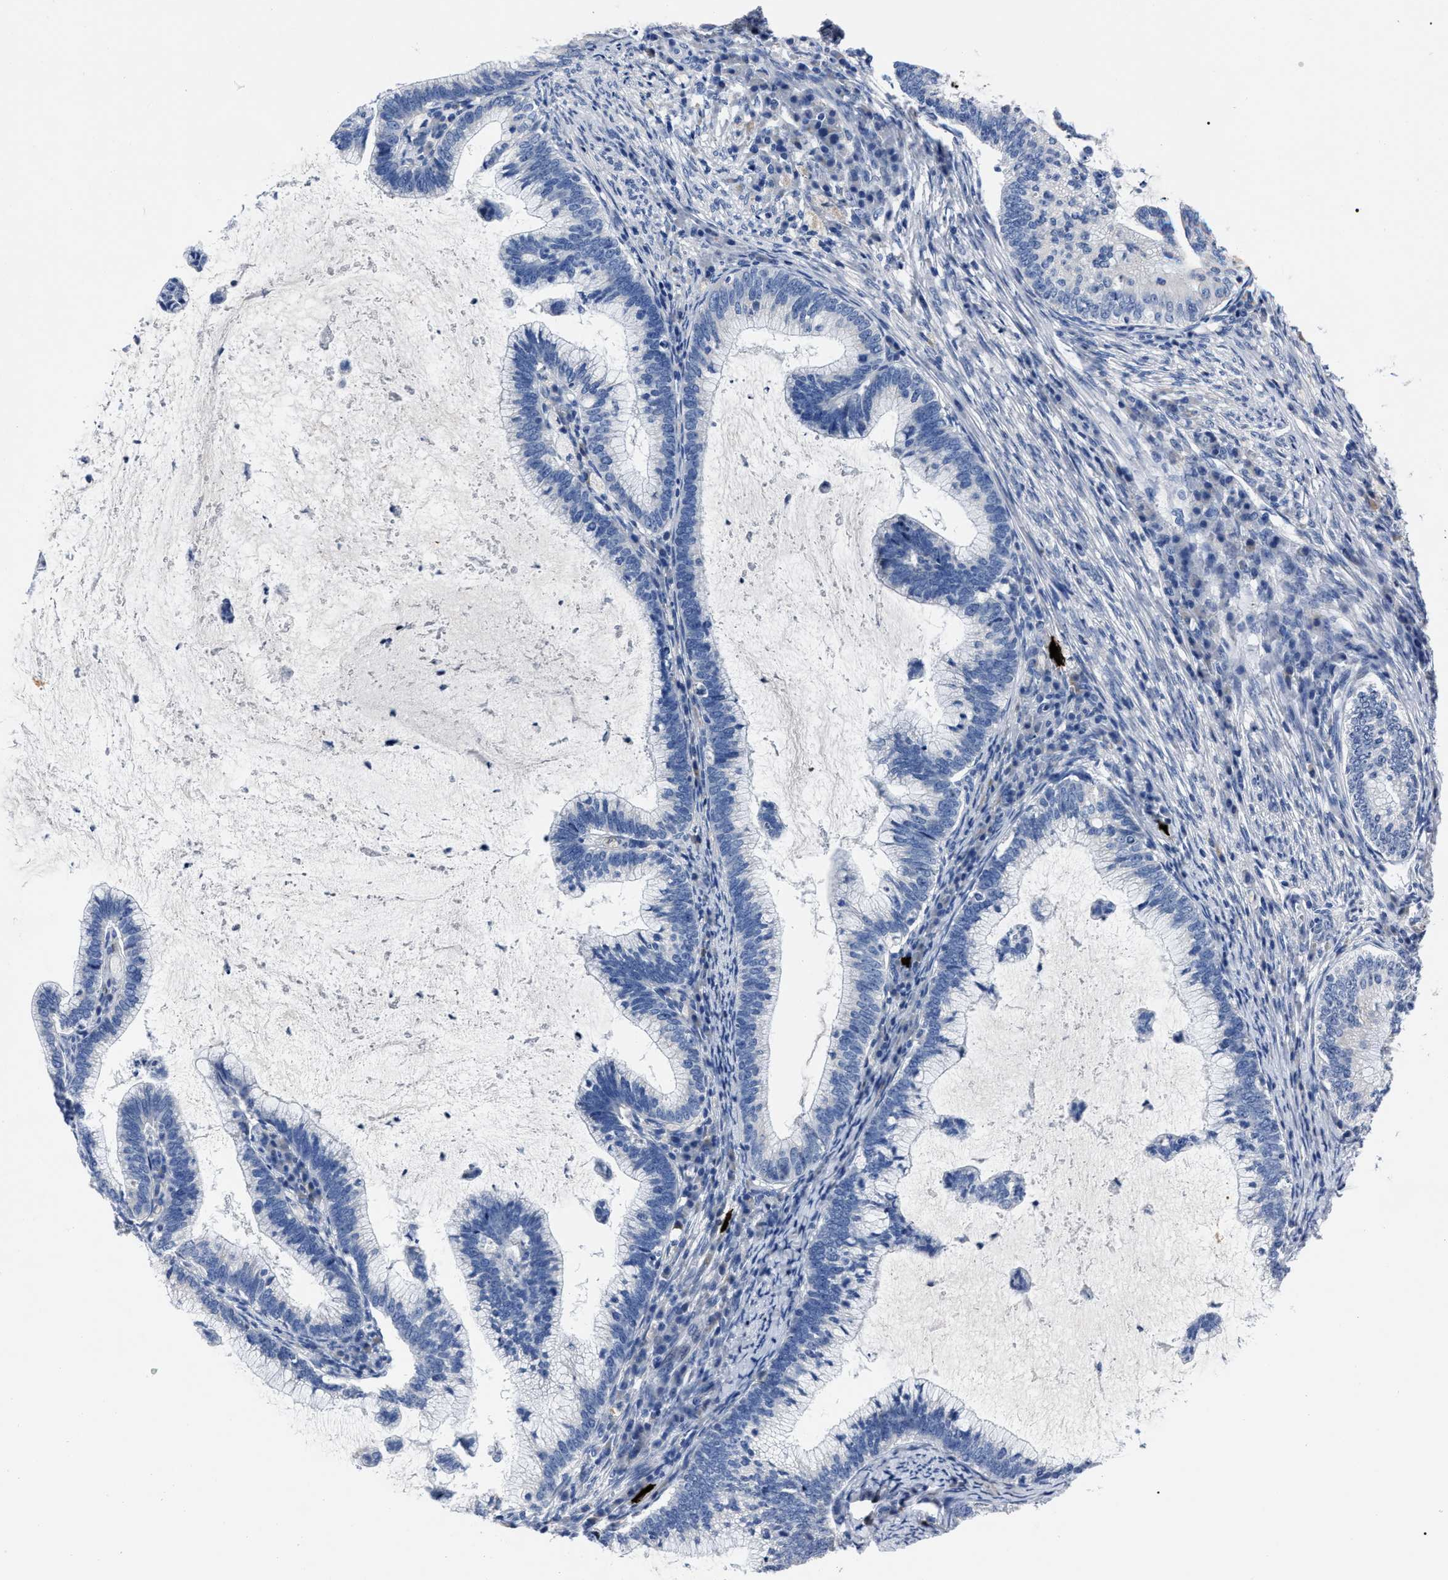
{"staining": {"intensity": "negative", "quantity": "none", "location": "none"}, "tissue": "cervical cancer", "cell_type": "Tumor cells", "image_type": "cancer", "snomed": [{"axis": "morphology", "description": "Adenocarcinoma, NOS"}, {"axis": "topography", "description": "Cervix"}], "caption": "Immunohistochemistry of adenocarcinoma (cervical) reveals no expression in tumor cells.", "gene": "MOV10L1", "patient": {"sex": "female", "age": 36}}